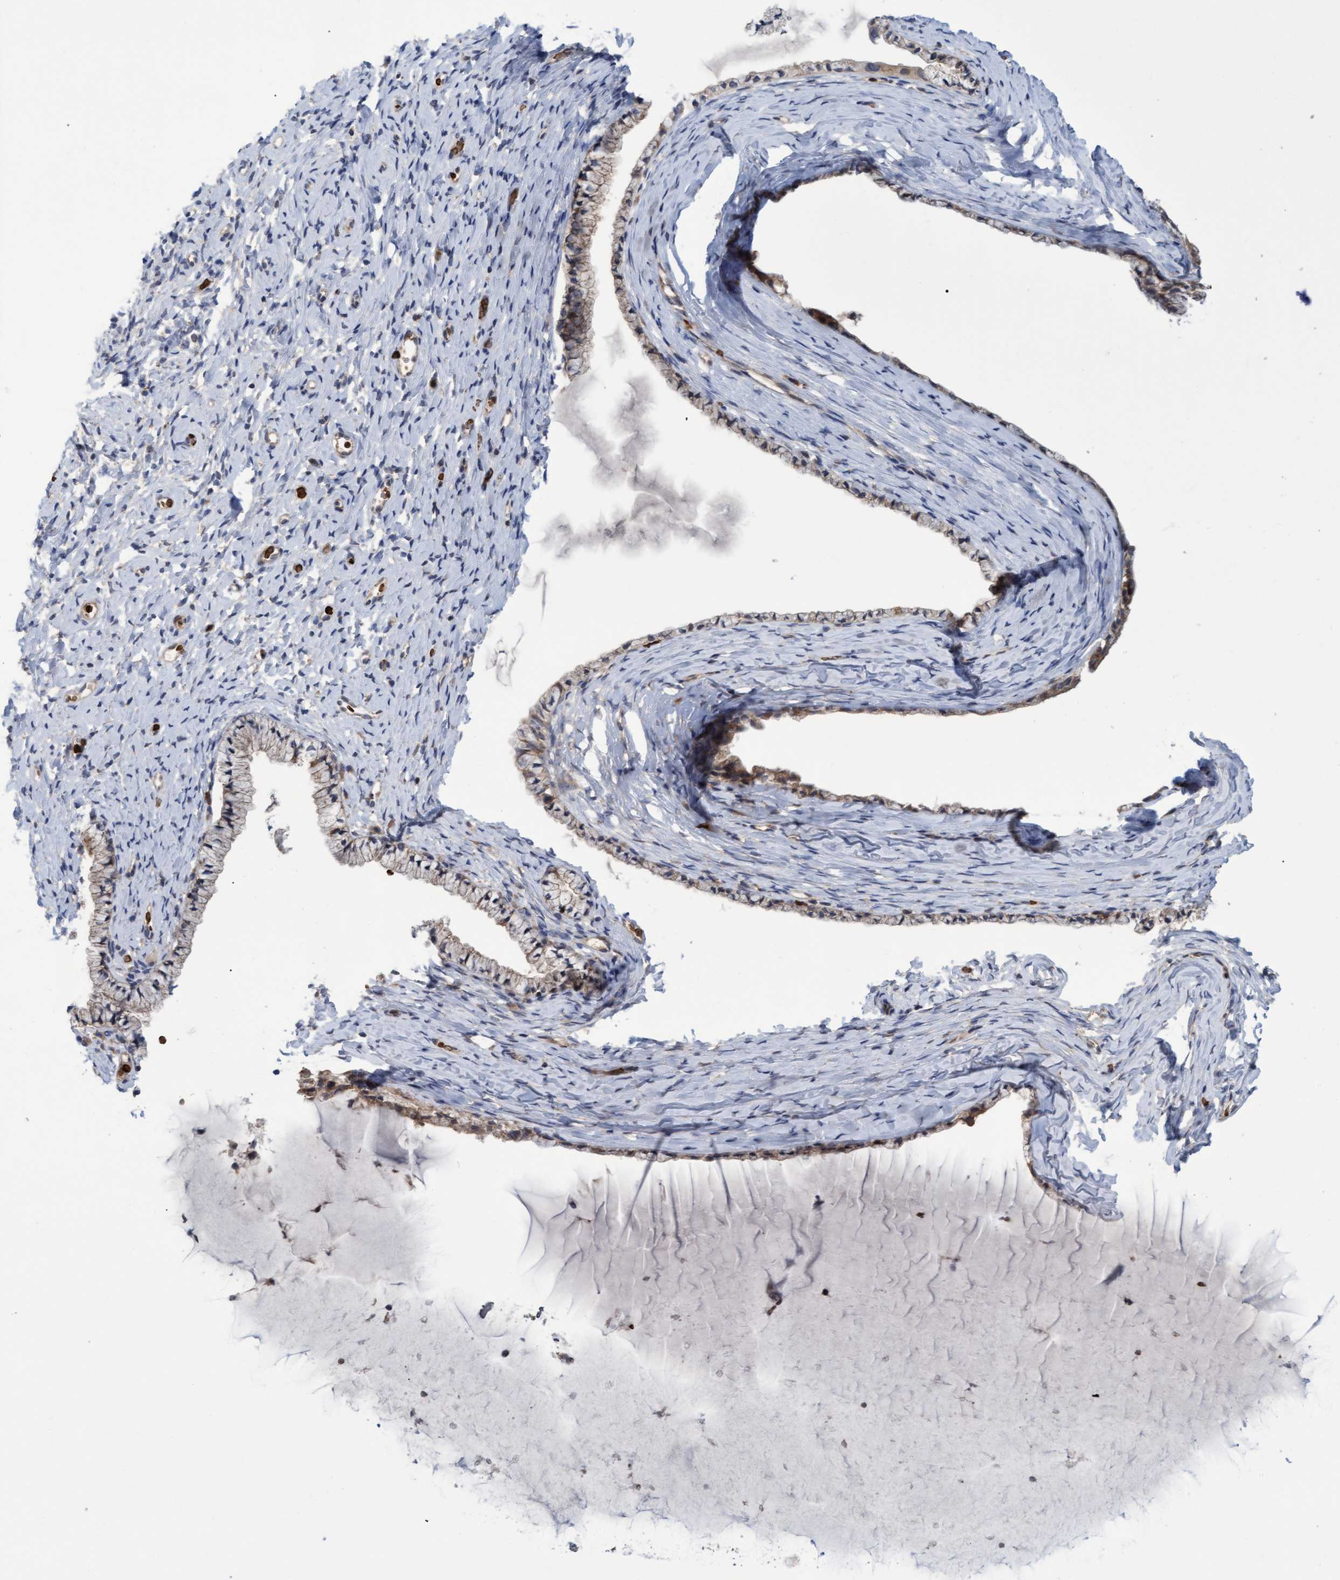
{"staining": {"intensity": "weak", "quantity": ">75%", "location": "cytoplasmic/membranous"}, "tissue": "cervix", "cell_type": "Glandular cells", "image_type": "normal", "snomed": [{"axis": "morphology", "description": "Normal tissue, NOS"}, {"axis": "topography", "description": "Cervix"}], "caption": "Immunohistochemistry of unremarkable human cervix exhibits low levels of weak cytoplasmic/membranous staining in about >75% of glandular cells. The staining was performed using DAB (3,3'-diaminobenzidine), with brown indicating positive protein expression. Nuclei are stained blue with hematoxylin.", "gene": "NAA15", "patient": {"sex": "female", "age": 72}}